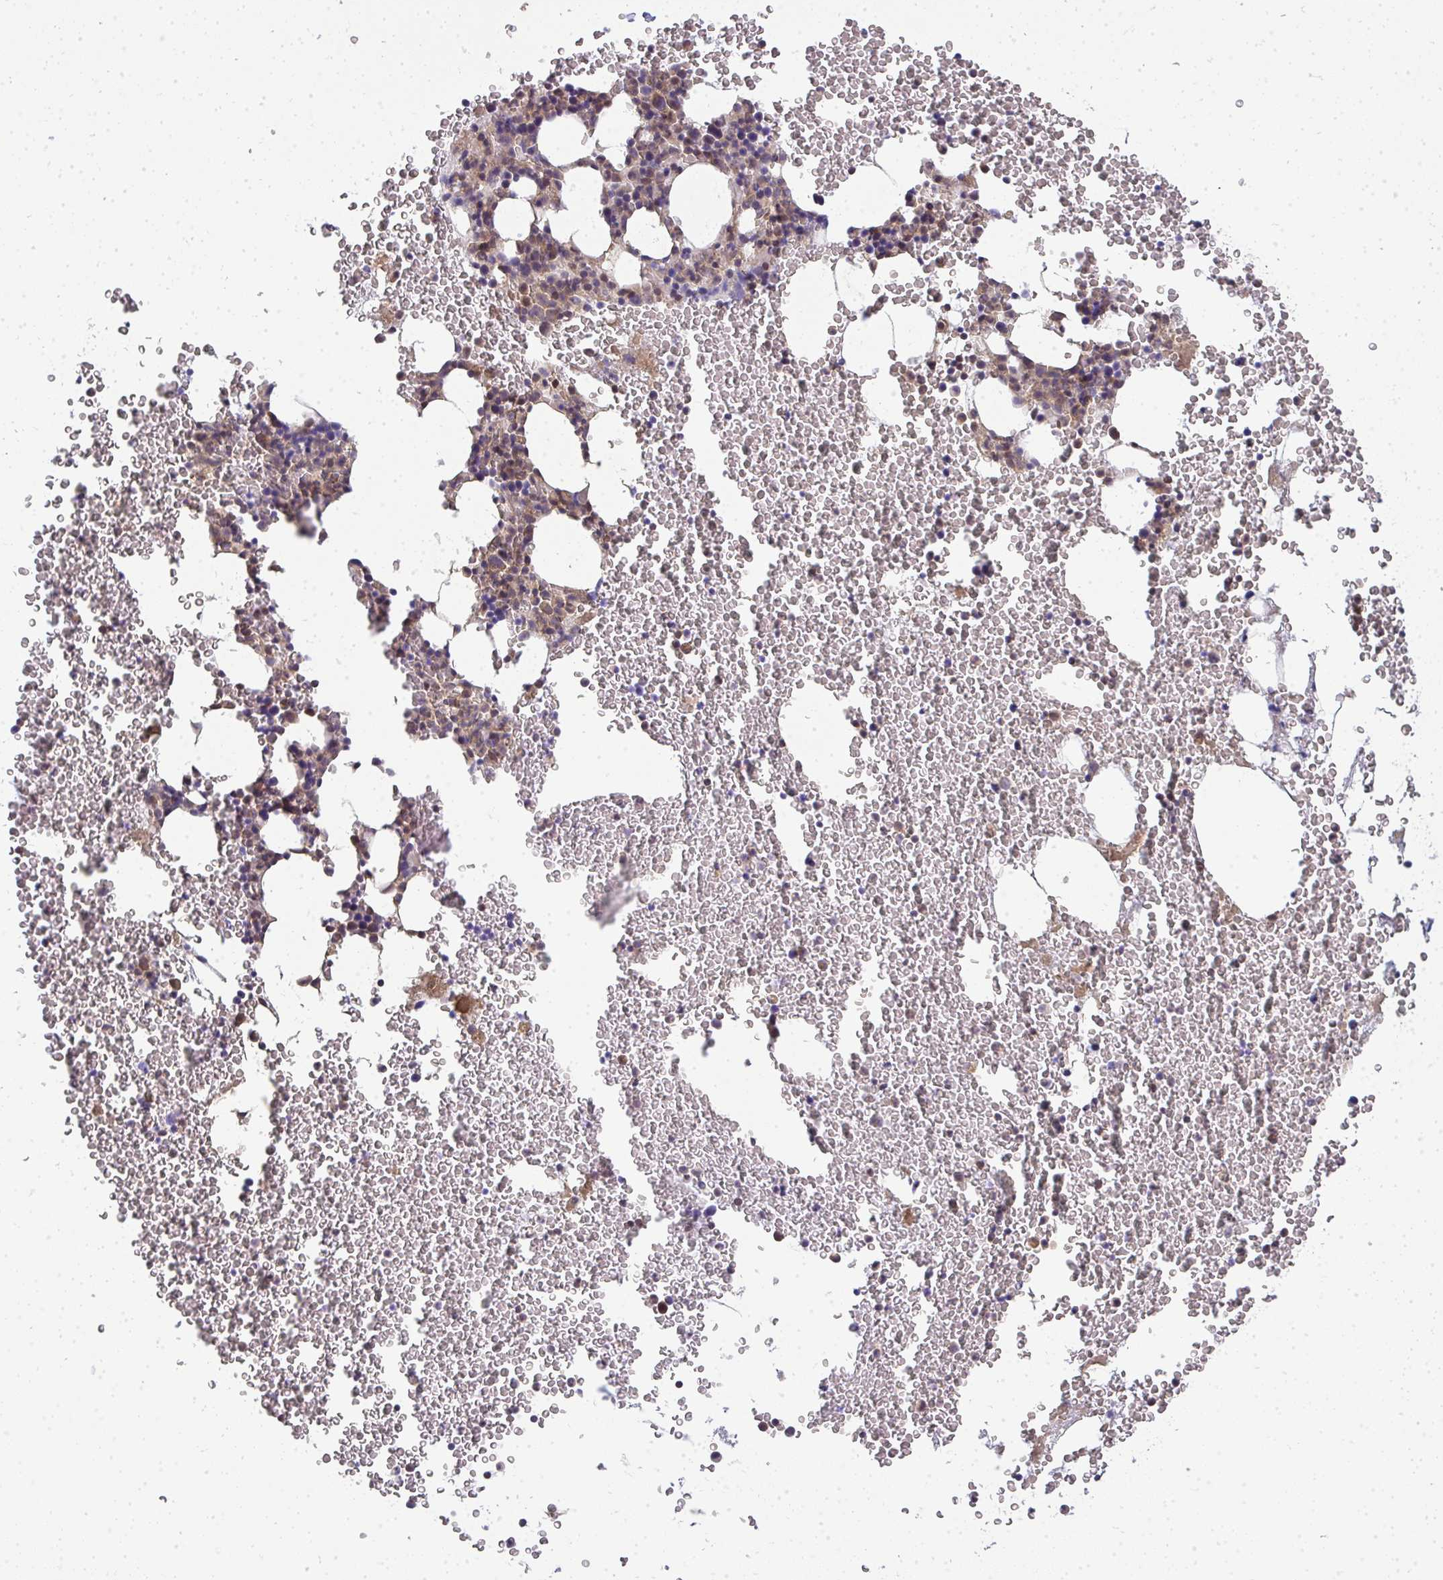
{"staining": {"intensity": "moderate", "quantity": "<25%", "location": "cytoplasmic/membranous"}, "tissue": "bone marrow", "cell_type": "Hematopoietic cells", "image_type": "normal", "snomed": [{"axis": "morphology", "description": "Normal tissue, NOS"}, {"axis": "topography", "description": "Bone marrow"}], "caption": "Immunohistochemistry (IHC) micrograph of benign human bone marrow stained for a protein (brown), which reveals low levels of moderate cytoplasmic/membranous expression in approximately <25% of hematopoietic cells.", "gene": "HDHD2", "patient": {"sex": "female", "age": 26}}